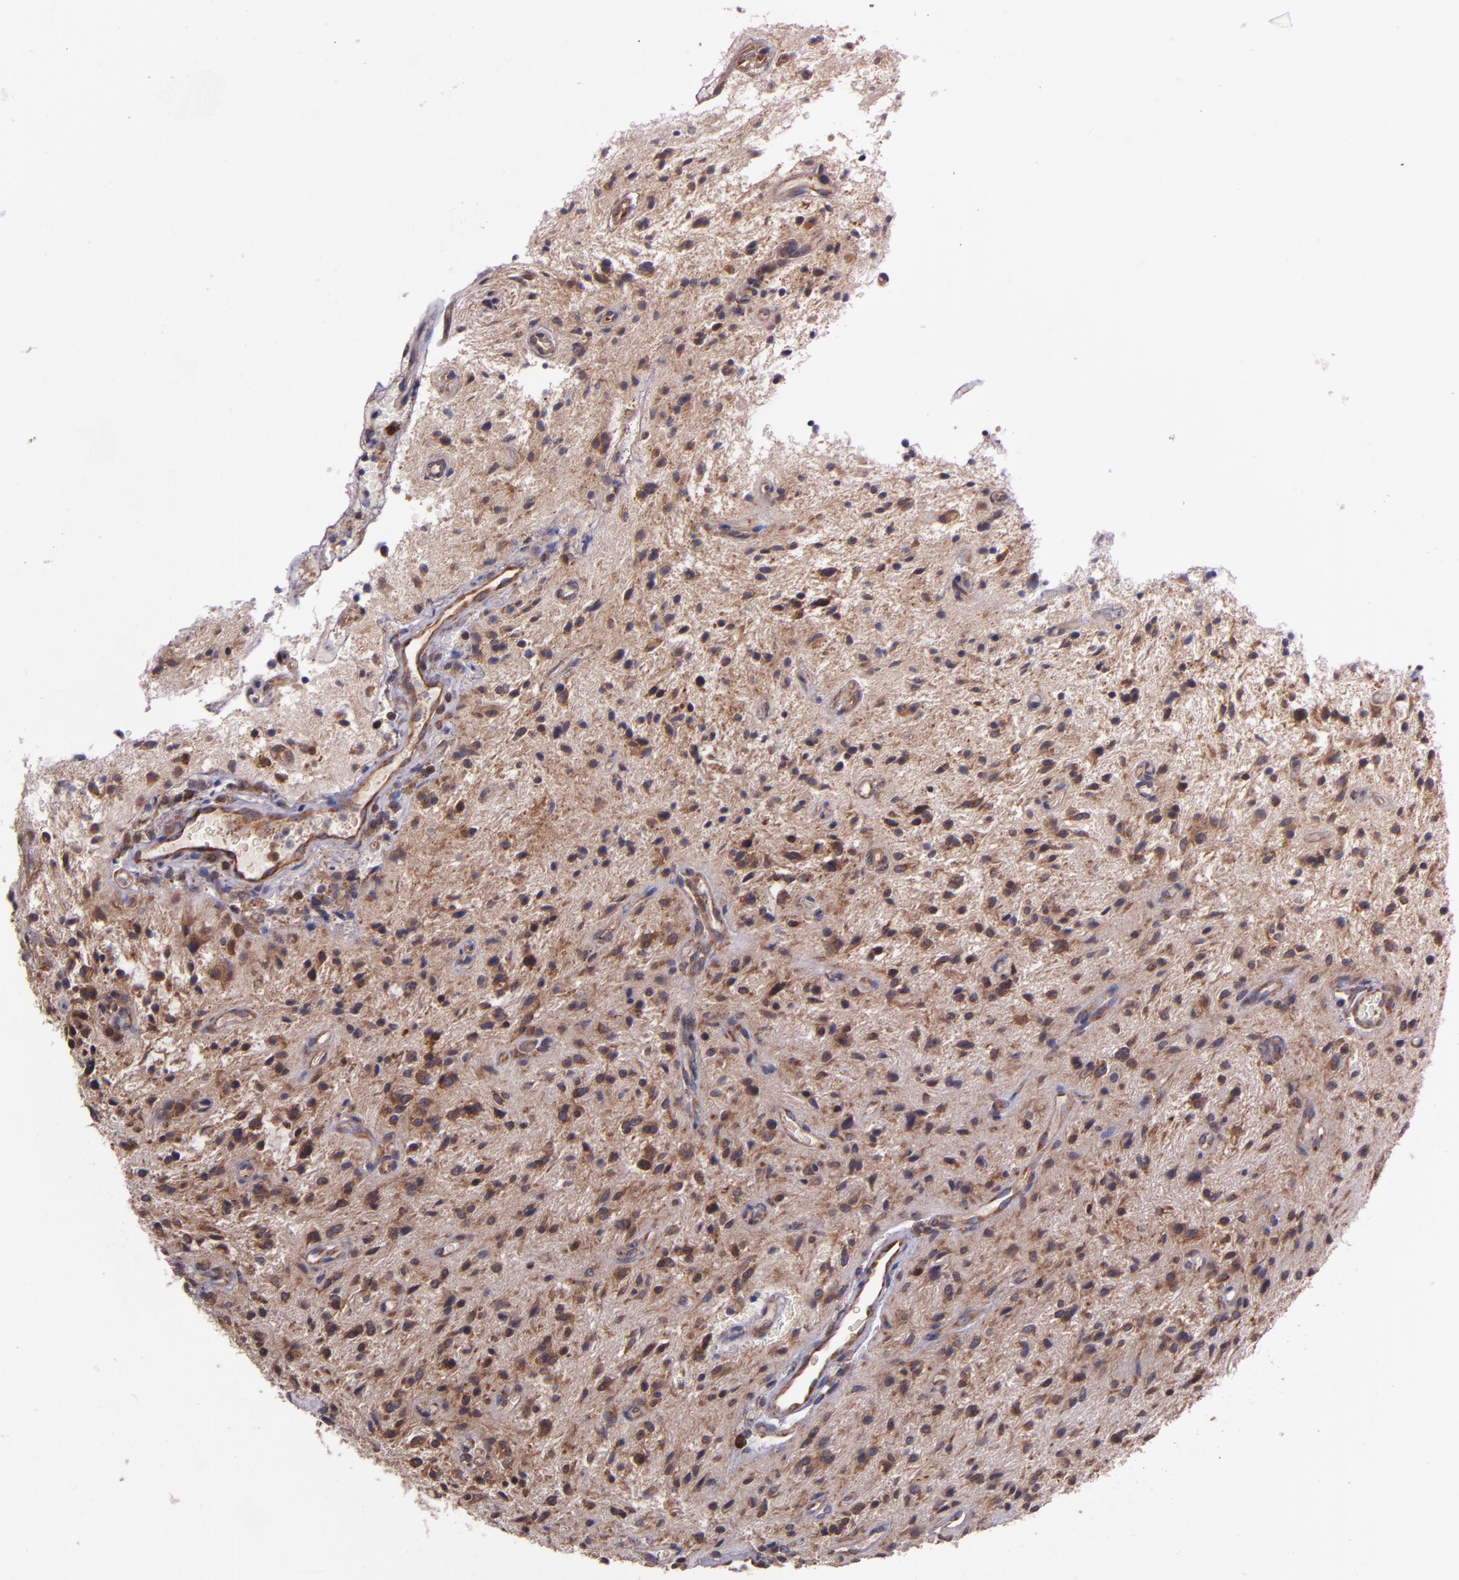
{"staining": {"intensity": "moderate", "quantity": ">75%", "location": "cytoplasmic/membranous"}, "tissue": "glioma", "cell_type": "Tumor cells", "image_type": "cancer", "snomed": [{"axis": "morphology", "description": "Glioma, malignant, NOS"}, {"axis": "topography", "description": "Cerebellum"}], "caption": "High-magnification brightfield microscopy of malignant glioma stained with DAB (3,3'-diaminobenzidine) (brown) and counterstained with hematoxylin (blue). tumor cells exhibit moderate cytoplasmic/membranous positivity is appreciated in approximately>75% of cells. The staining was performed using DAB to visualize the protein expression in brown, while the nuclei were stained in blue with hematoxylin (Magnification: 20x).", "gene": "EIF4ENIF1", "patient": {"sex": "female", "age": 10}}